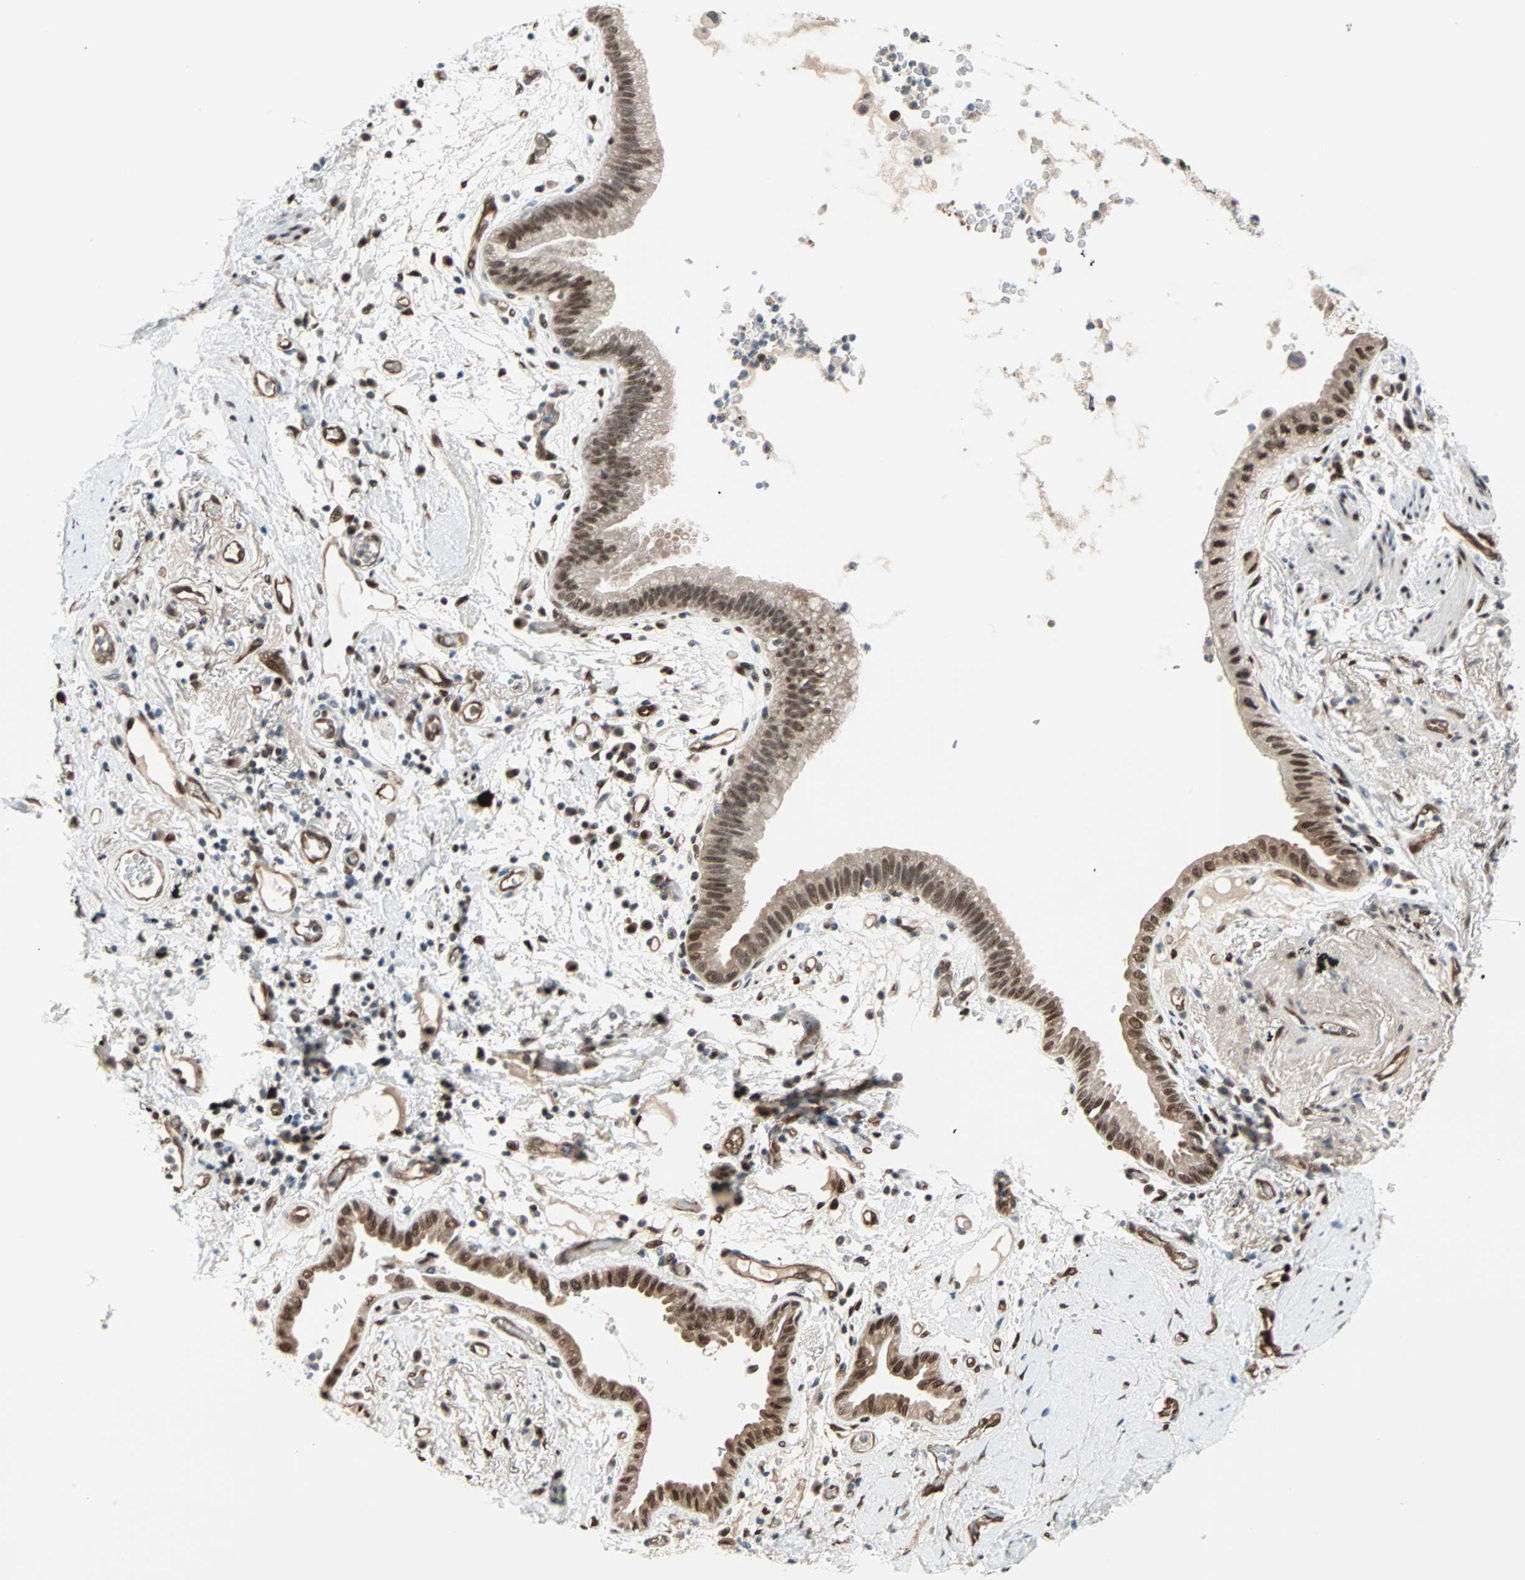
{"staining": {"intensity": "strong", "quantity": ">75%", "location": "cytoplasmic/membranous,nuclear"}, "tissue": "lung cancer", "cell_type": "Tumor cells", "image_type": "cancer", "snomed": [{"axis": "morphology", "description": "Adenocarcinoma, NOS"}, {"axis": "topography", "description": "Lung"}], "caption": "IHC image of lung adenocarcinoma stained for a protein (brown), which reveals high levels of strong cytoplasmic/membranous and nuclear expression in approximately >75% of tumor cells.", "gene": "WWTR1", "patient": {"sex": "female", "age": 70}}